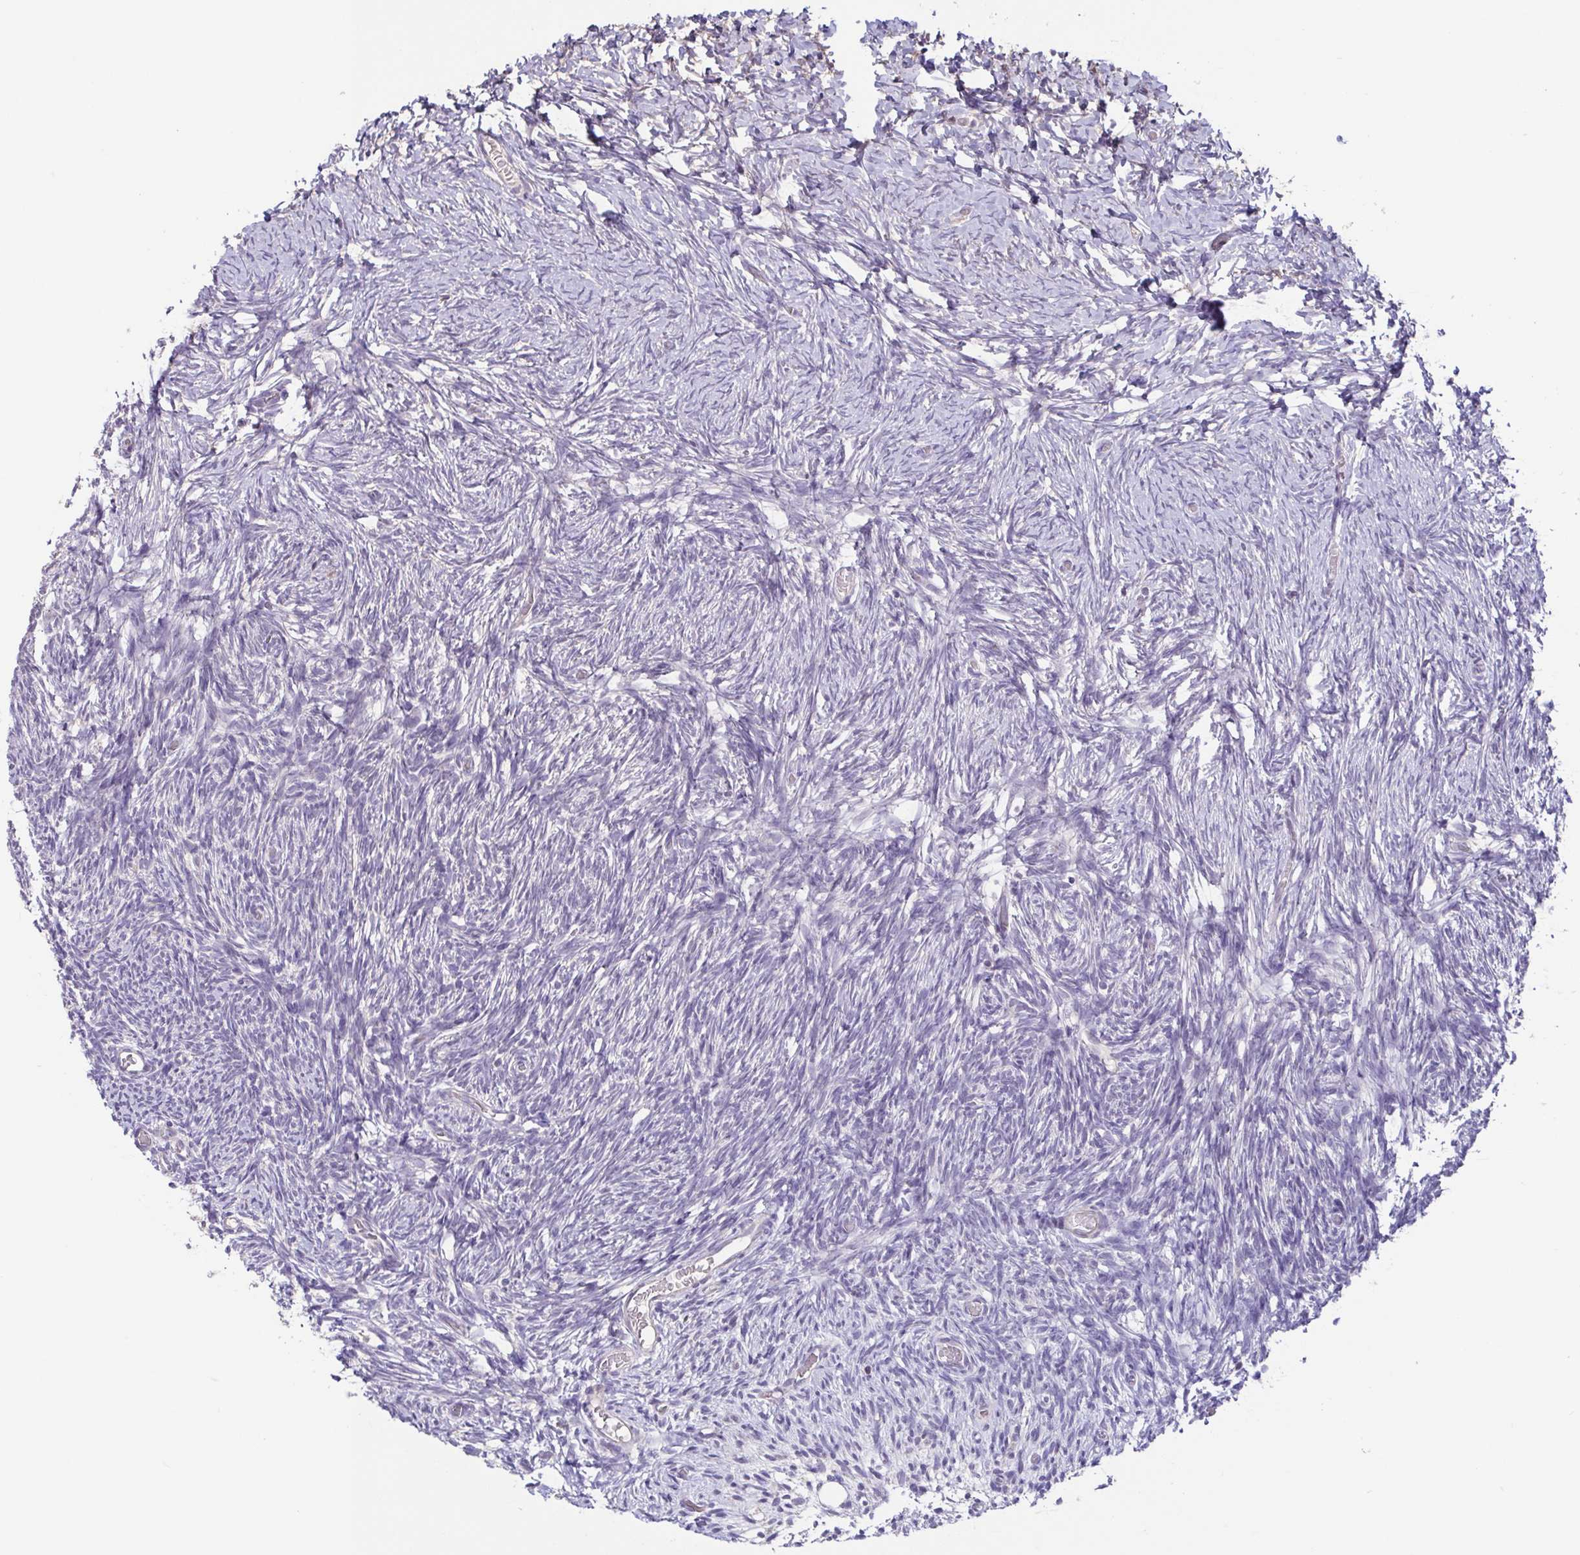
{"staining": {"intensity": "negative", "quantity": "none", "location": "none"}, "tissue": "ovary", "cell_type": "Follicle cells", "image_type": "normal", "snomed": [{"axis": "morphology", "description": "Normal tissue, NOS"}, {"axis": "topography", "description": "Ovary"}], "caption": "The photomicrograph demonstrates no staining of follicle cells in unremarkable ovary.", "gene": "ACTRT2", "patient": {"sex": "female", "age": 39}}